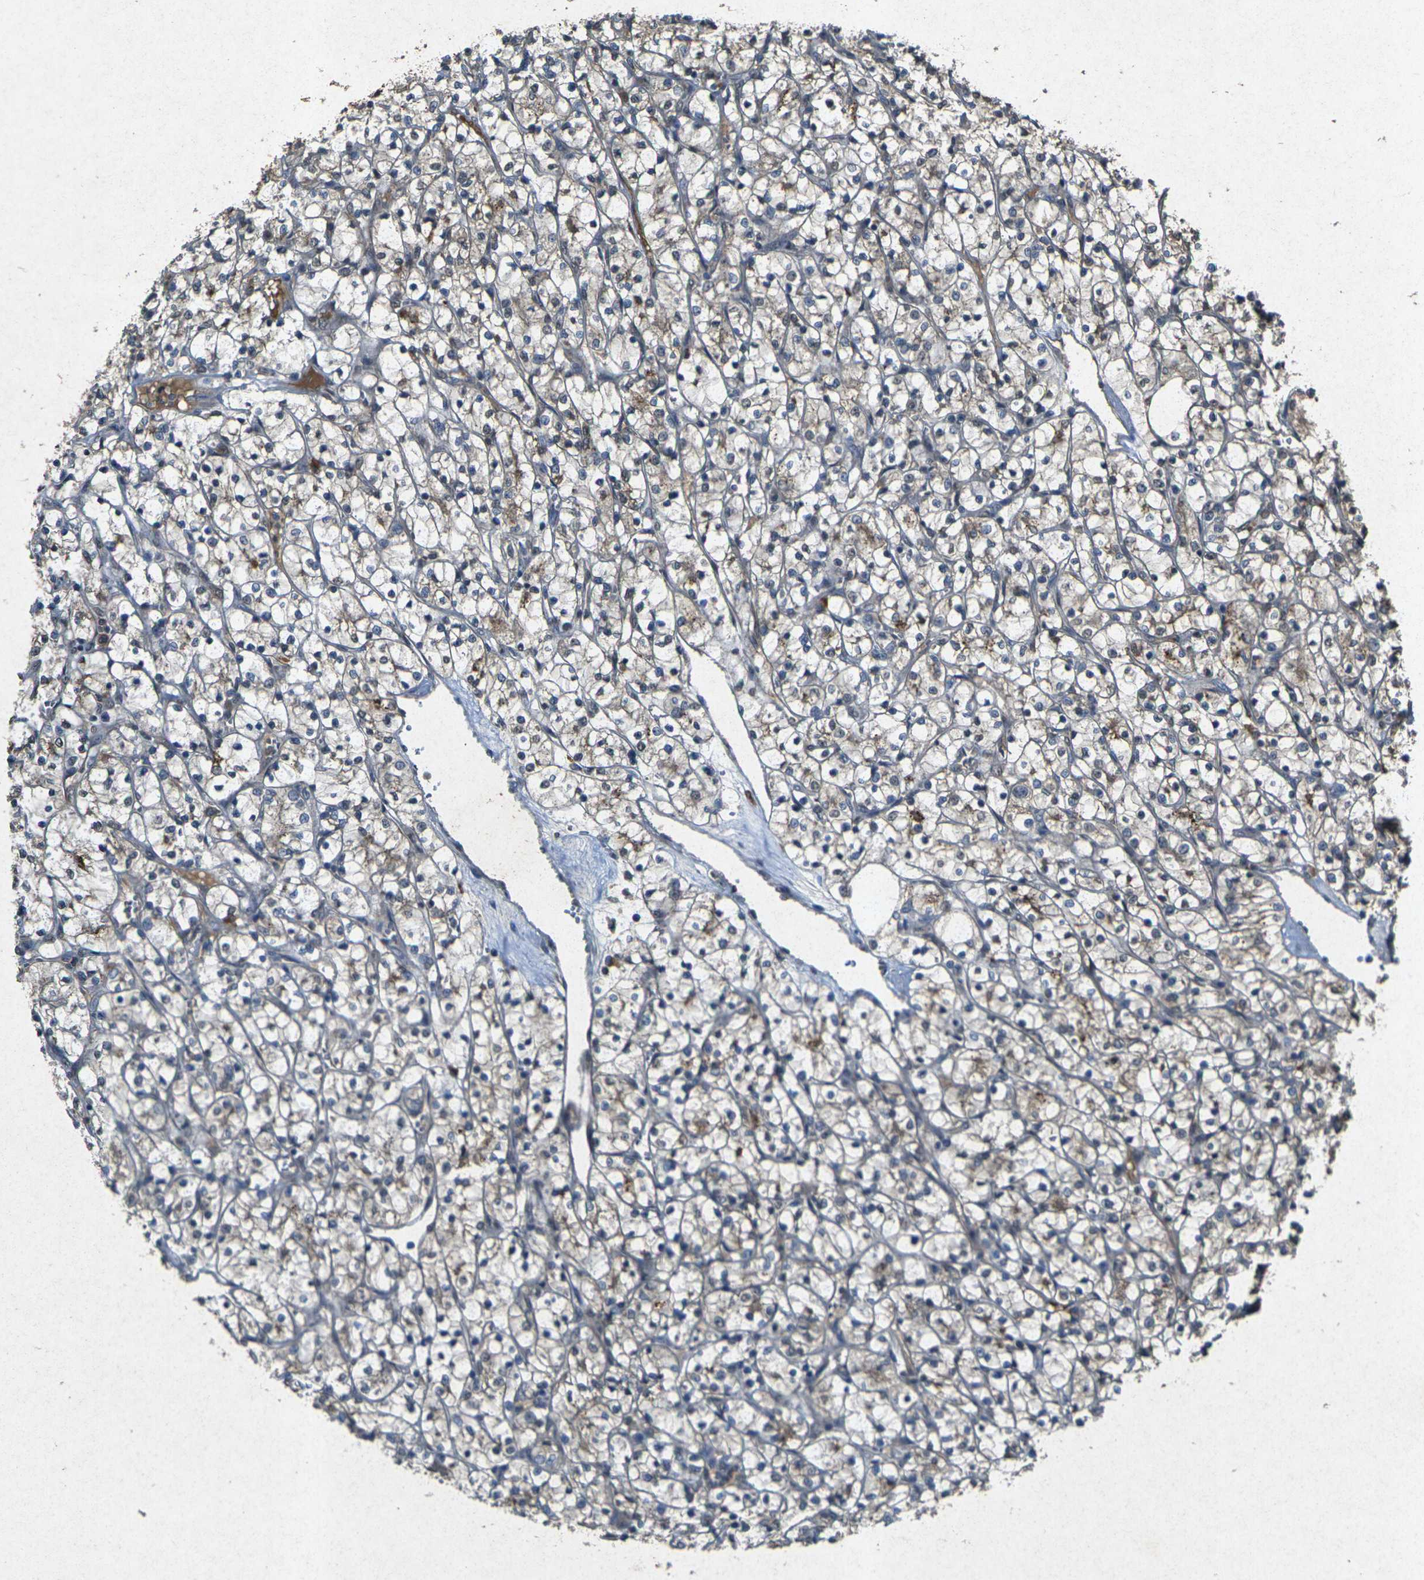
{"staining": {"intensity": "weak", "quantity": "25%-75%", "location": "cytoplasmic/membranous"}, "tissue": "renal cancer", "cell_type": "Tumor cells", "image_type": "cancer", "snomed": [{"axis": "morphology", "description": "Adenocarcinoma, NOS"}, {"axis": "topography", "description": "Kidney"}], "caption": "Immunohistochemical staining of human renal cancer demonstrates weak cytoplasmic/membranous protein positivity in about 25%-75% of tumor cells. The staining is performed using DAB brown chromogen to label protein expression. The nuclei are counter-stained blue using hematoxylin.", "gene": "RGMA", "patient": {"sex": "female", "age": 69}}